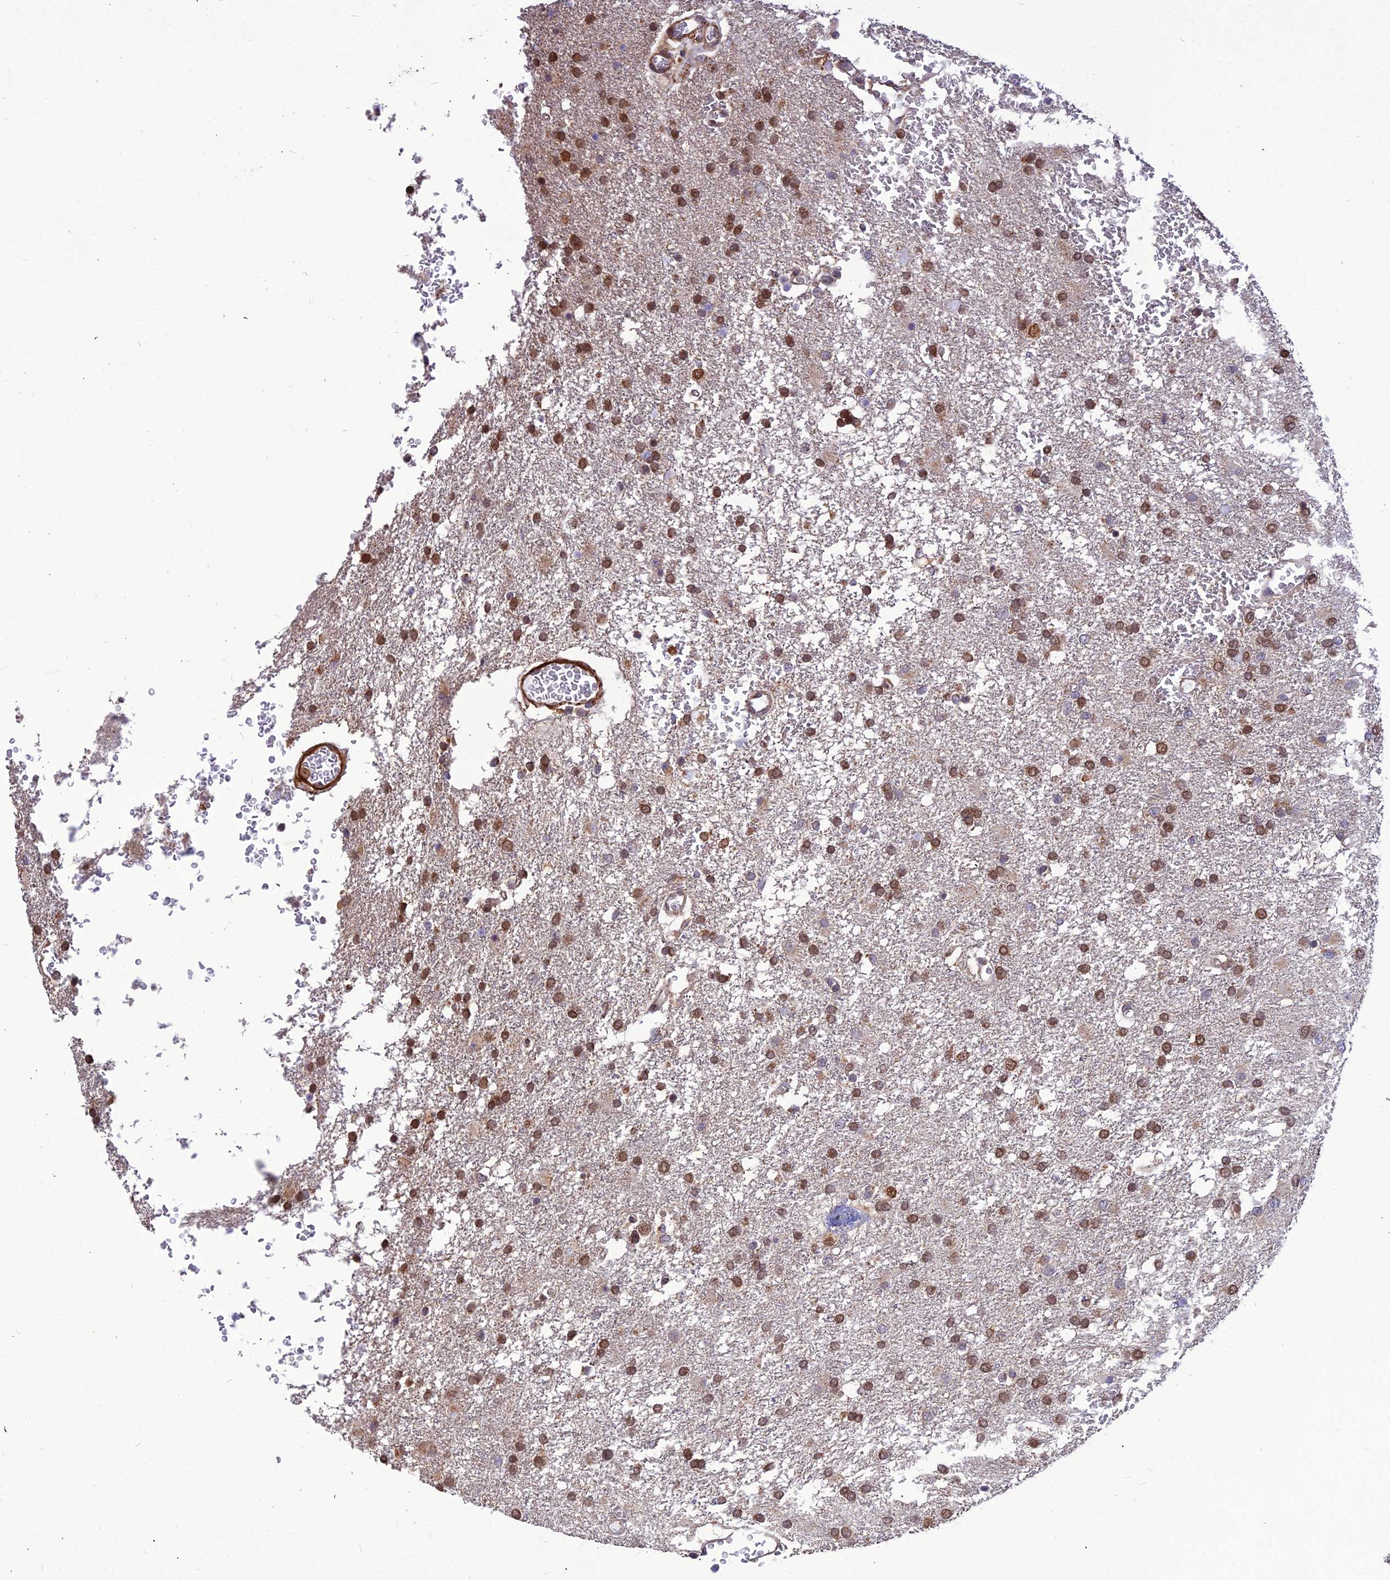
{"staining": {"intensity": "moderate", "quantity": ">75%", "location": "cytoplasmic/membranous,nuclear"}, "tissue": "glioma", "cell_type": "Tumor cells", "image_type": "cancer", "snomed": [{"axis": "morphology", "description": "Glioma, malignant, High grade"}, {"axis": "topography", "description": "Brain"}], "caption": "Malignant glioma (high-grade) stained with immunohistochemistry (IHC) exhibits moderate cytoplasmic/membranous and nuclear positivity in approximately >75% of tumor cells. Ihc stains the protein of interest in brown and the nuclei are stained blue.", "gene": "LEKR1", "patient": {"sex": "female", "age": 74}}